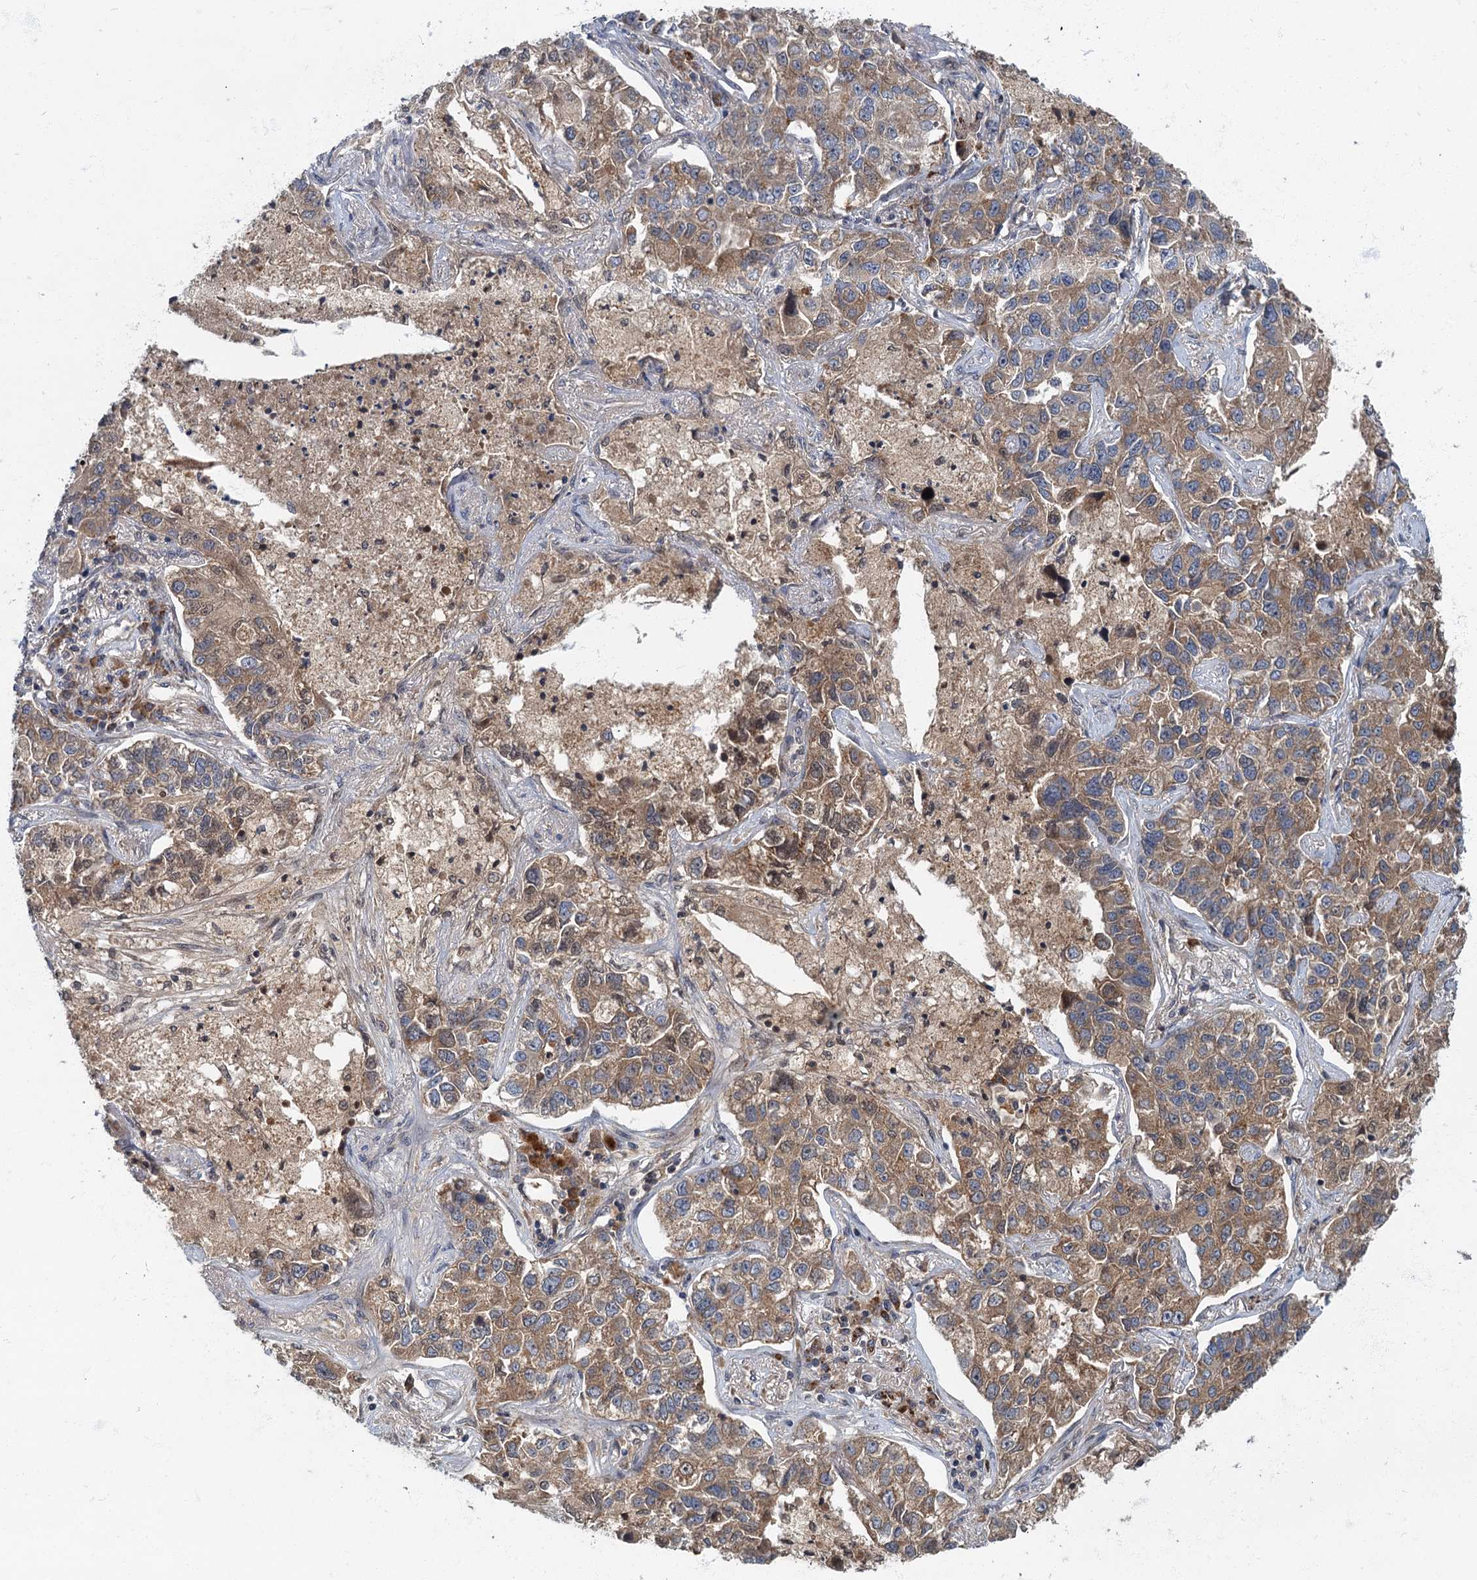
{"staining": {"intensity": "moderate", "quantity": ">75%", "location": "cytoplasmic/membranous"}, "tissue": "lung cancer", "cell_type": "Tumor cells", "image_type": "cancer", "snomed": [{"axis": "morphology", "description": "Adenocarcinoma, NOS"}, {"axis": "topography", "description": "Lung"}], "caption": "Brown immunohistochemical staining in human adenocarcinoma (lung) reveals moderate cytoplasmic/membranous positivity in about >75% of tumor cells. (DAB (3,3'-diaminobenzidine) = brown stain, brightfield microscopy at high magnification).", "gene": "SLC11A2", "patient": {"sex": "male", "age": 49}}